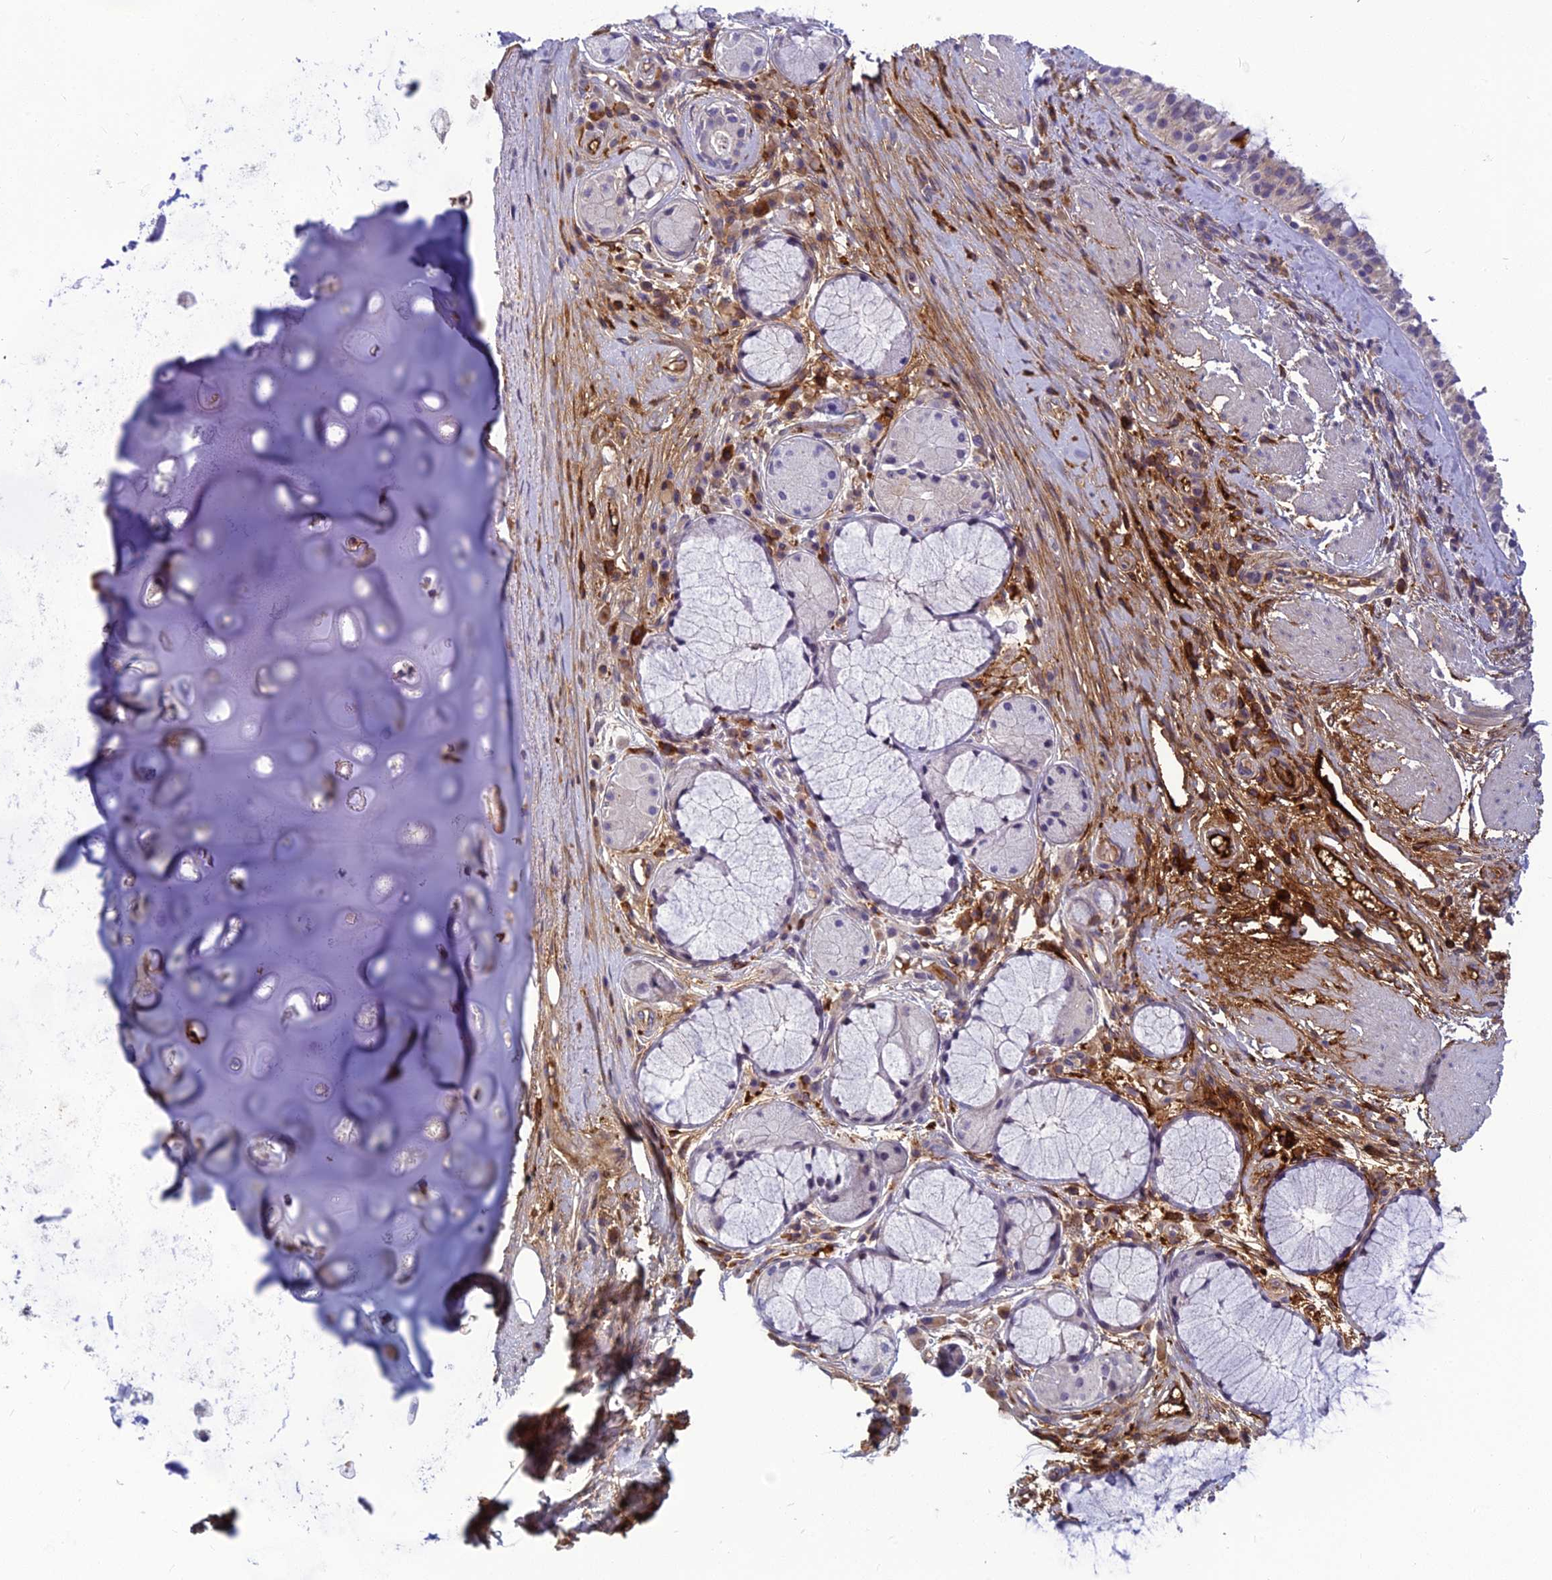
{"staining": {"intensity": "weak", "quantity": "25%-75%", "location": "cytoplasmic/membranous"}, "tissue": "adipose tissue", "cell_type": "Adipocytes", "image_type": "normal", "snomed": [{"axis": "morphology", "description": "Normal tissue, NOS"}, {"axis": "morphology", "description": "Squamous cell carcinoma, NOS"}, {"axis": "topography", "description": "Bronchus"}, {"axis": "topography", "description": "Lung"}], "caption": "Immunohistochemistry image of benign adipose tissue: adipose tissue stained using immunohistochemistry (IHC) exhibits low levels of weak protein expression localized specifically in the cytoplasmic/membranous of adipocytes, appearing as a cytoplasmic/membranous brown color.", "gene": "CLEC11A", "patient": {"sex": "male", "age": 64}}